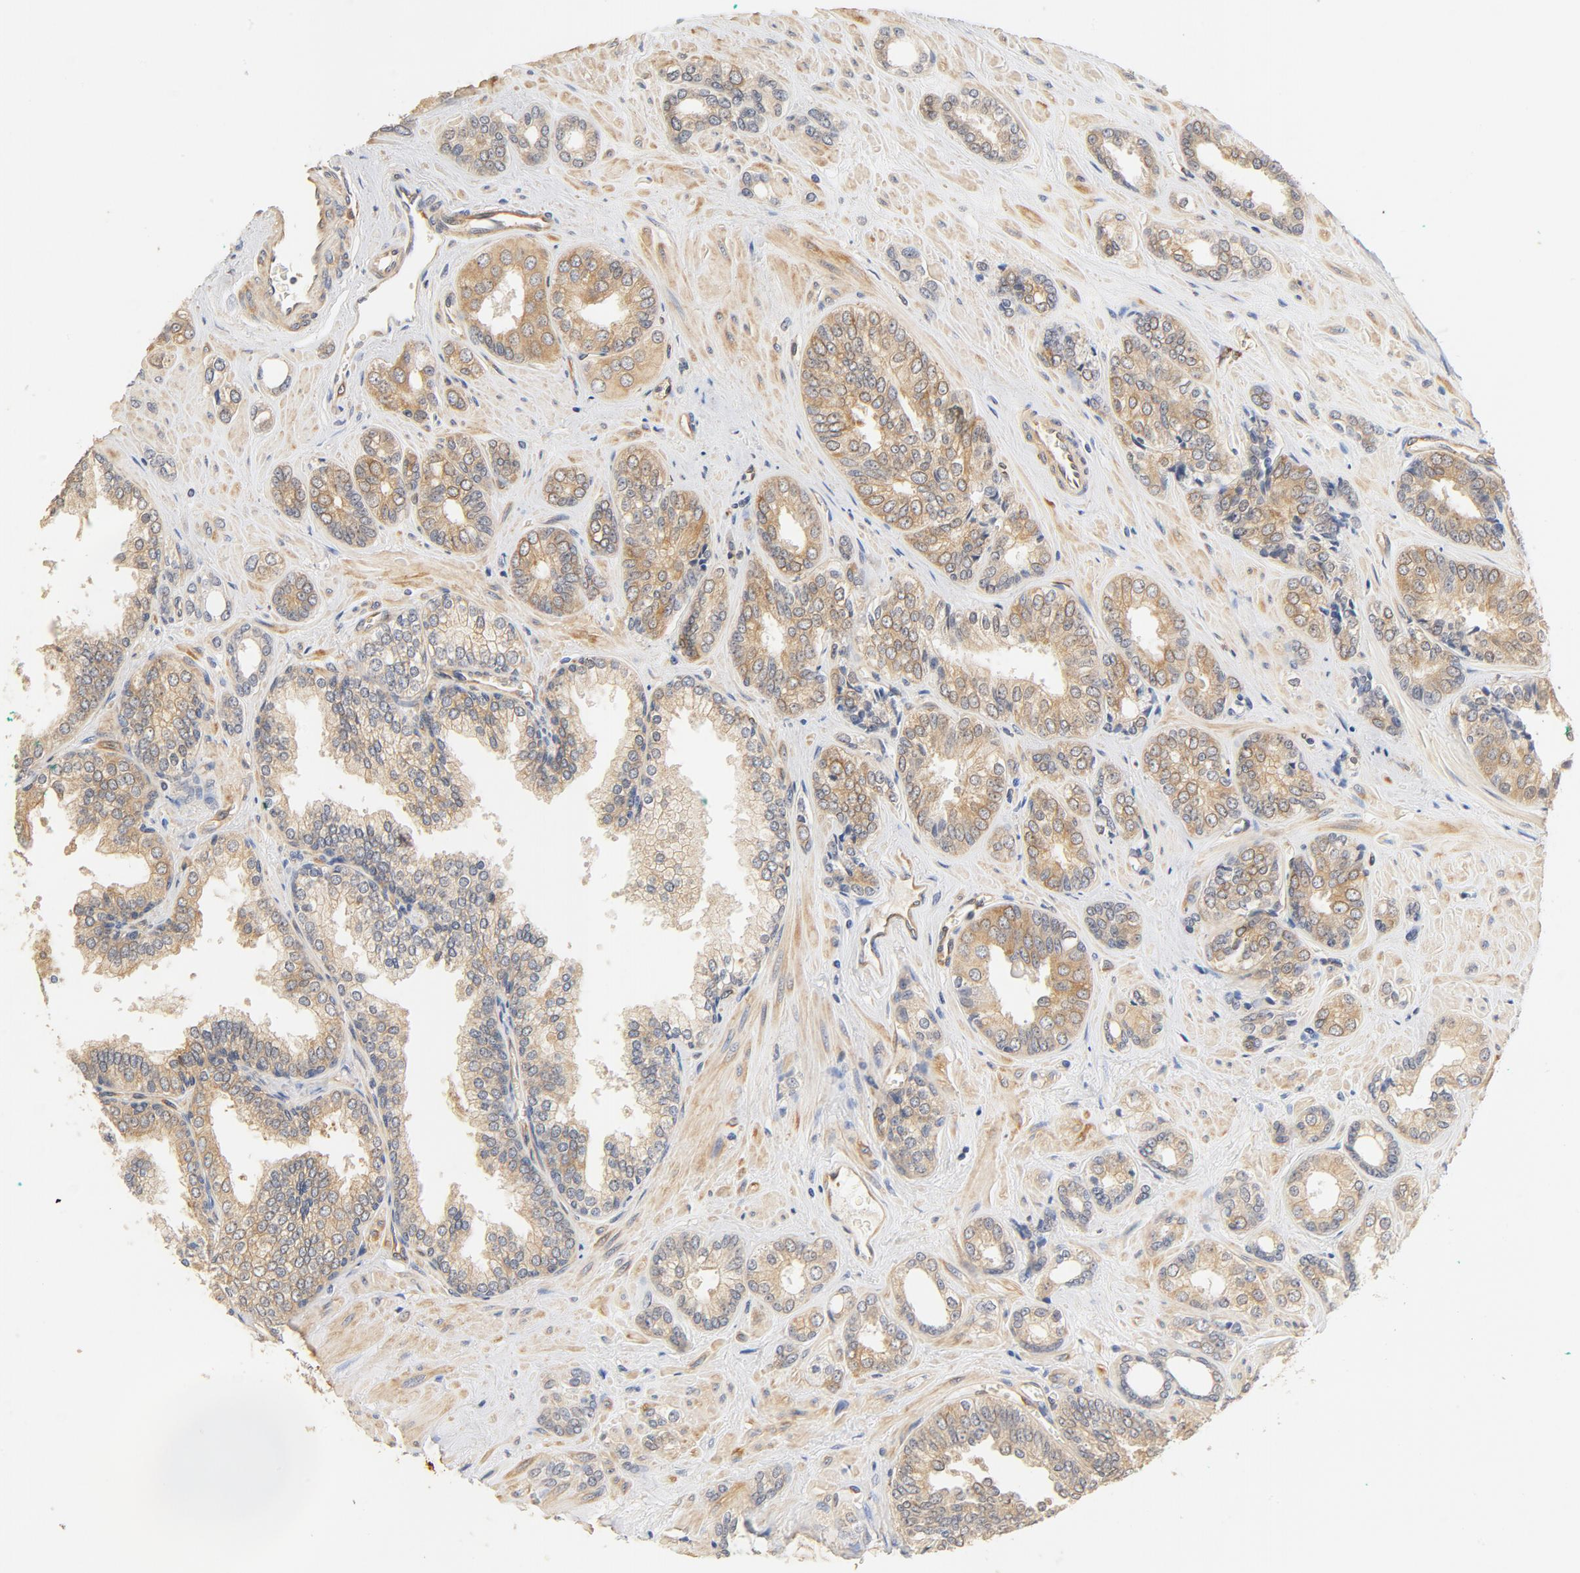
{"staining": {"intensity": "moderate", "quantity": ">75%", "location": "cytoplasmic/membranous"}, "tissue": "prostate cancer", "cell_type": "Tumor cells", "image_type": "cancer", "snomed": [{"axis": "morphology", "description": "Adenocarcinoma, High grade"}, {"axis": "topography", "description": "Prostate"}], "caption": "Immunohistochemical staining of prostate cancer demonstrates moderate cytoplasmic/membranous protein expression in about >75% of tumor cells. (DAB (3,3'-diaminobenzidine) IHC, brown staining for protein, blue staining for nuclei).", "gene": "UBE2J1", "patient": {"sex": "male", "age": 67}}